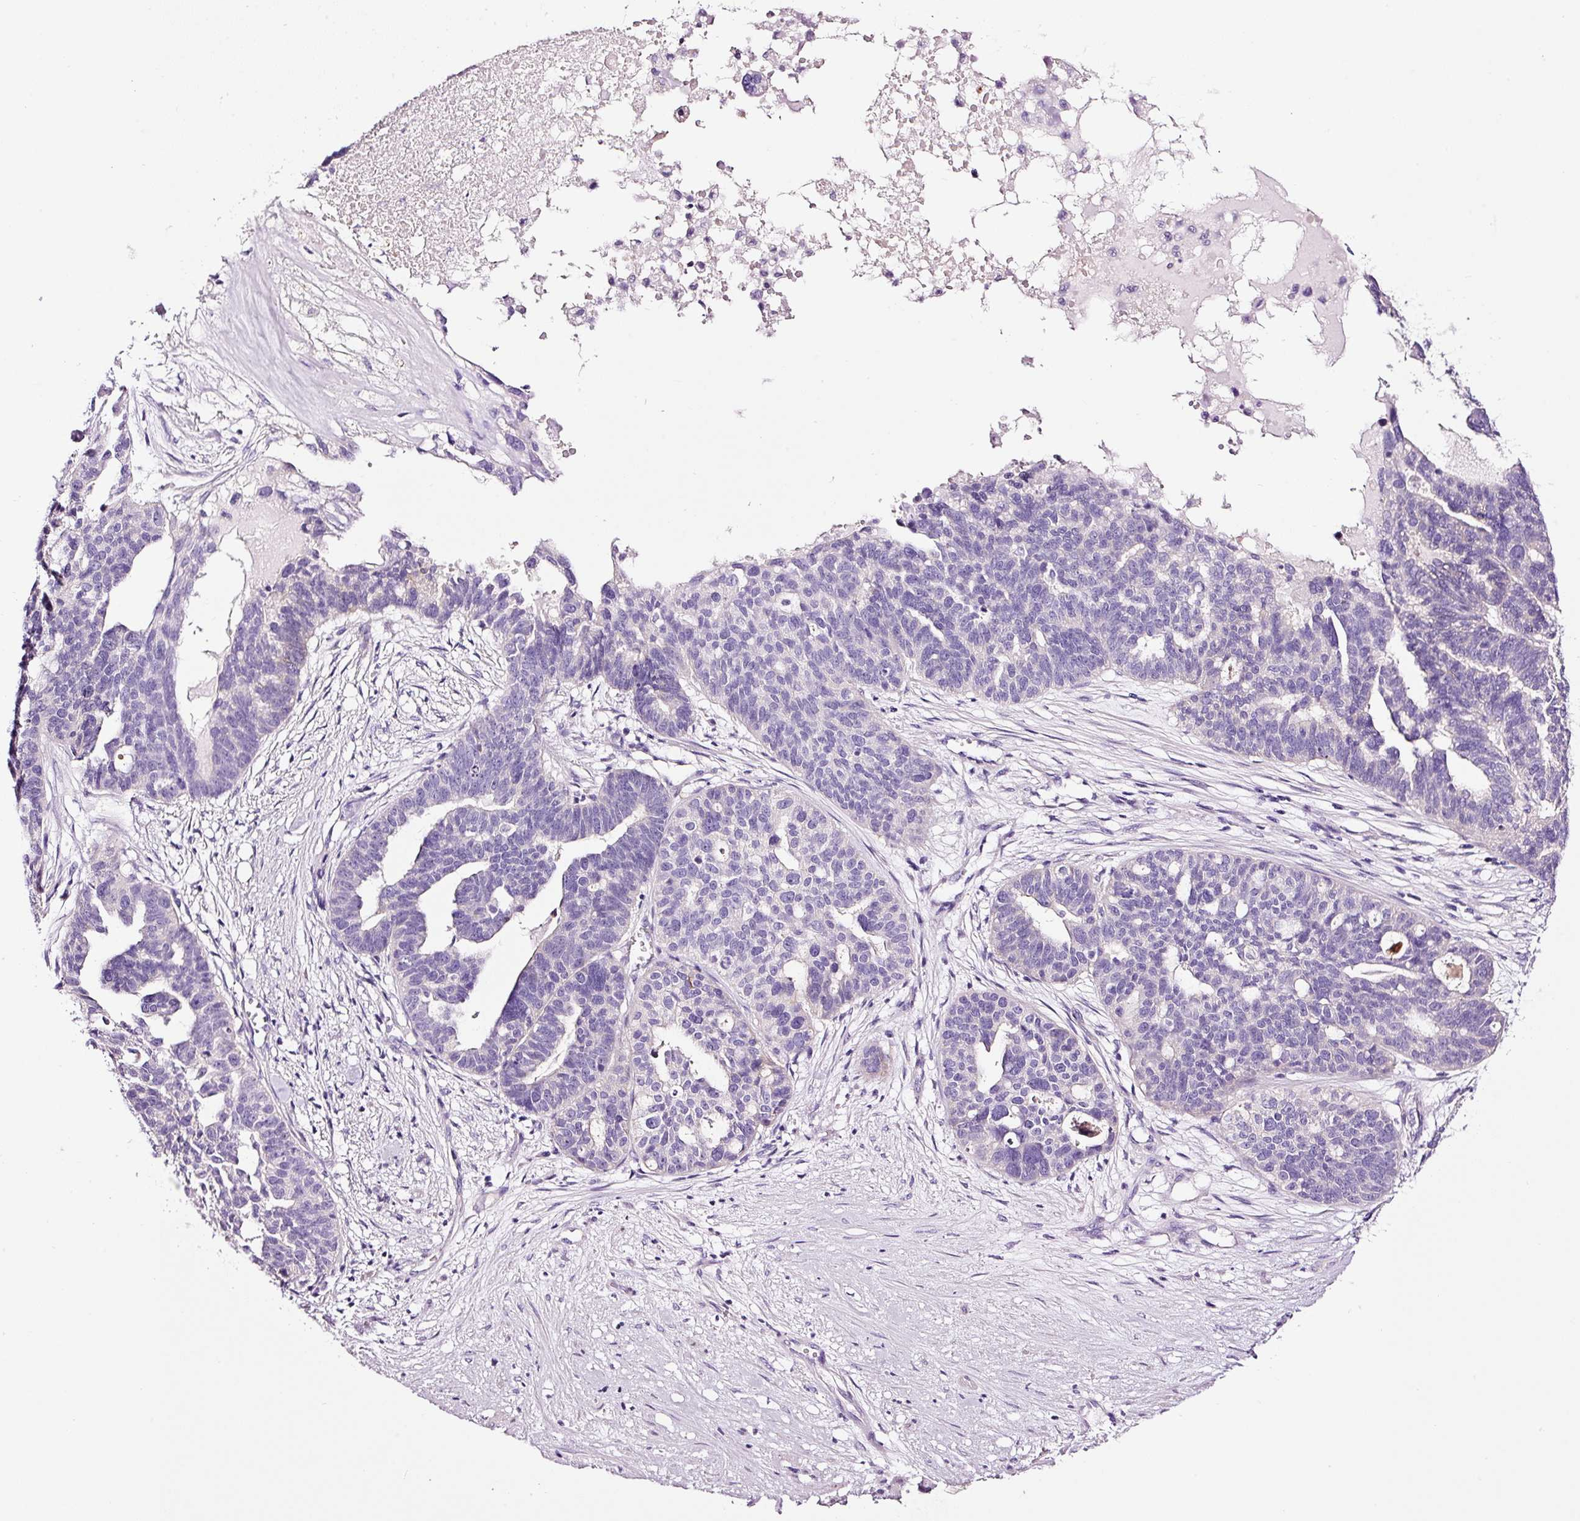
{"staining": {"intensity": "negative", "quantity": "none", "location": "none"}, "tissue": "ovarian cancer", "cell_type": "Tumor cells", "image_type": "cancer", "snomed": [{"axis": "morphology", "description": "Cystadenocarcinoma, serous, NOS"}, {"axis": "topography", "description": "Ovary"}], "caption": "The IHC micrograph has no significant expression in tumor cells of ovarian cancer (serous cystadenocarcinoma) tissue.", "gene": "PAM", "patient": {"sex": "female", "age": 59}}